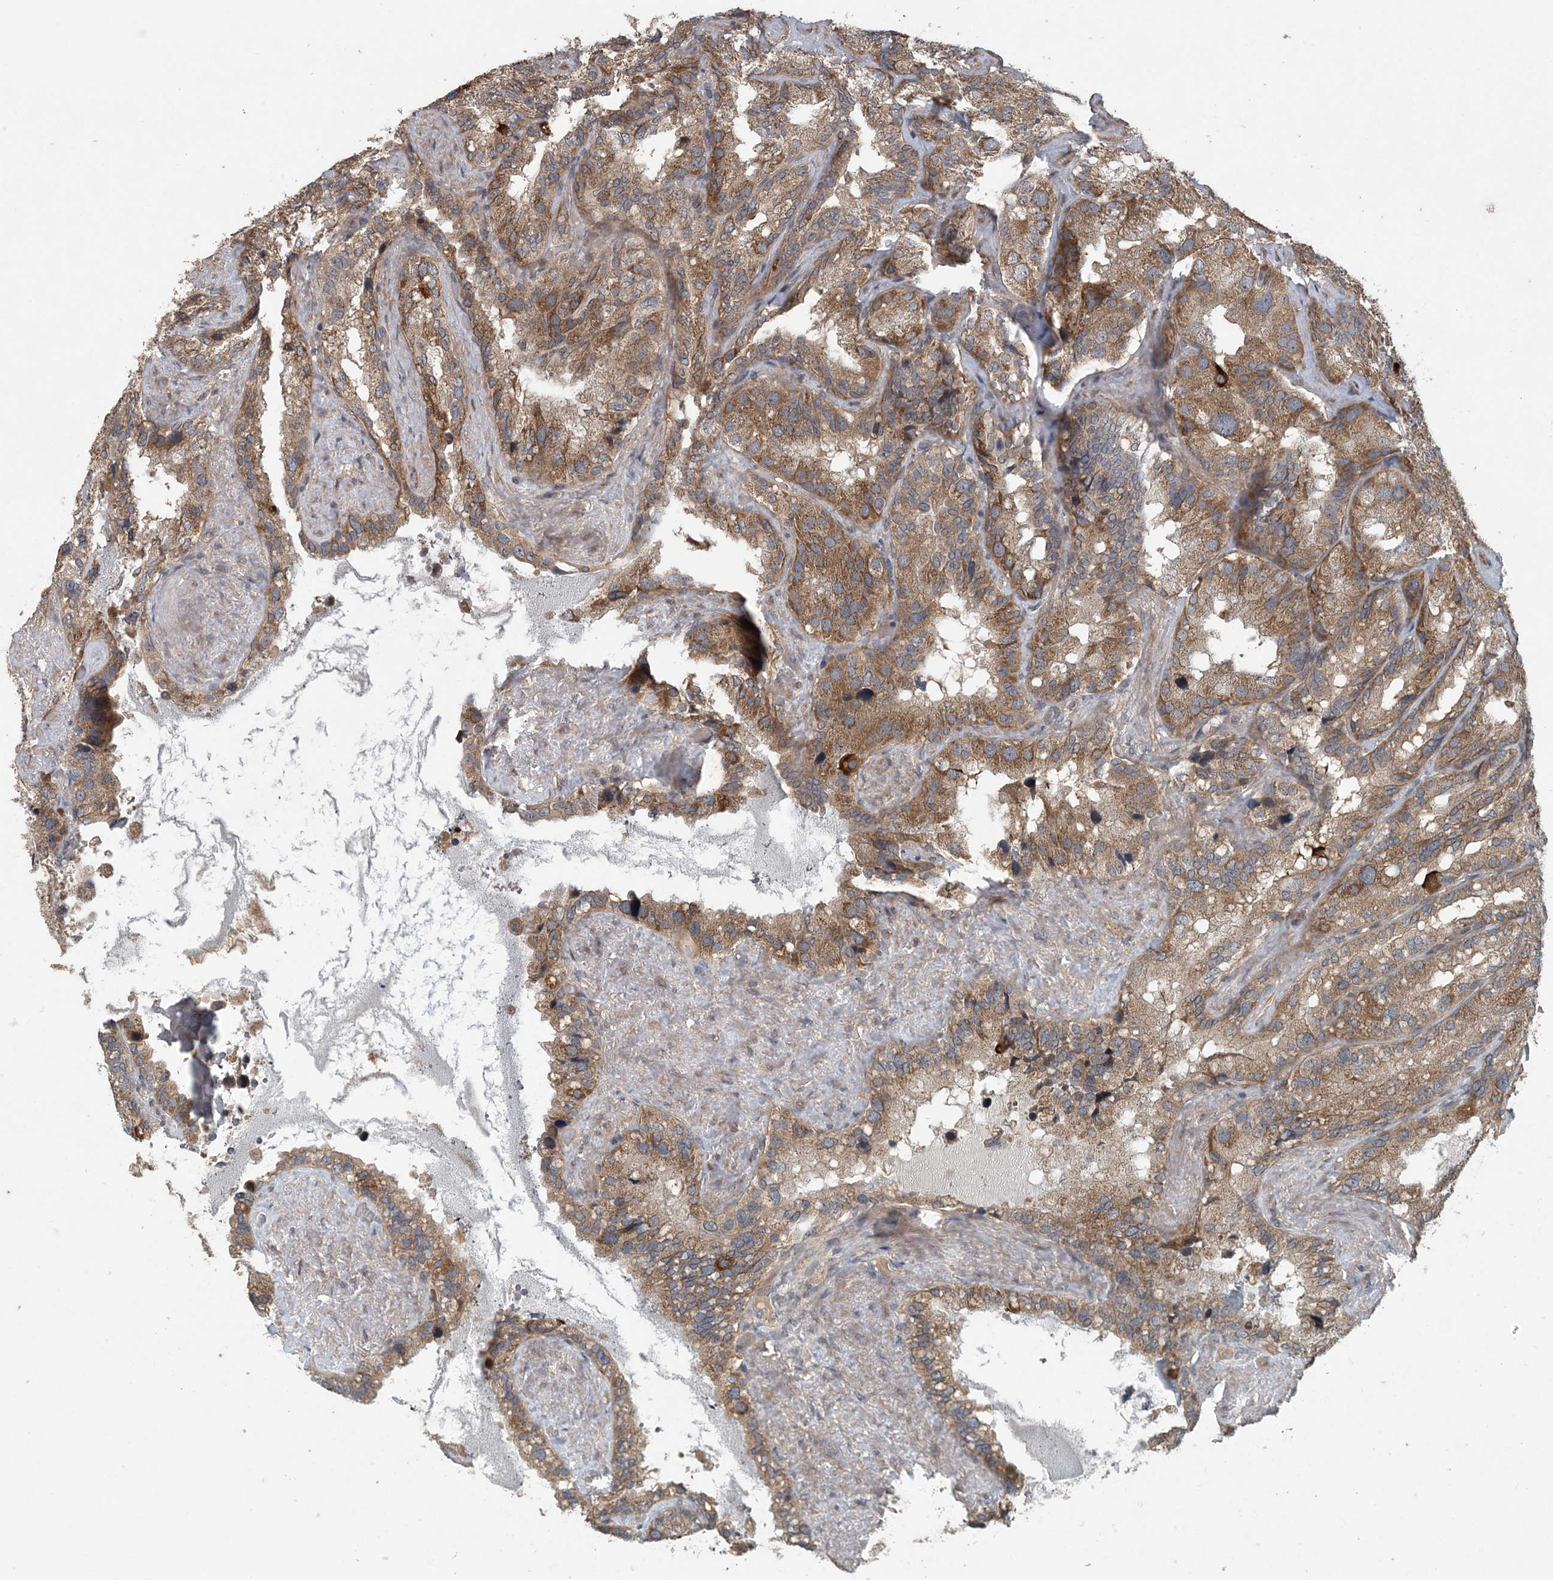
{"staining": {"intensity": "moderate", "quantity": ">75%", "location": "cytoplasmic/membranous"}, "tissue": "seminal vesicle", "cell_type": "Glandular cells", "image_type": "normal", "snomed": [{"axis": "morphology", "description": "Normal tissue, NOS"}, {"axis": "topography", "description": "Prostate"}, {"axis": "topography", "description": "Seminal veicle"}], "caption": "Seminal vesicle stained with a brown dye reveals moderate cytoplasmic/membranous positive expression in about >75% of glandular cells.", "gene": "MYO9B", "patient": {"sex": "male", "age": 68}}